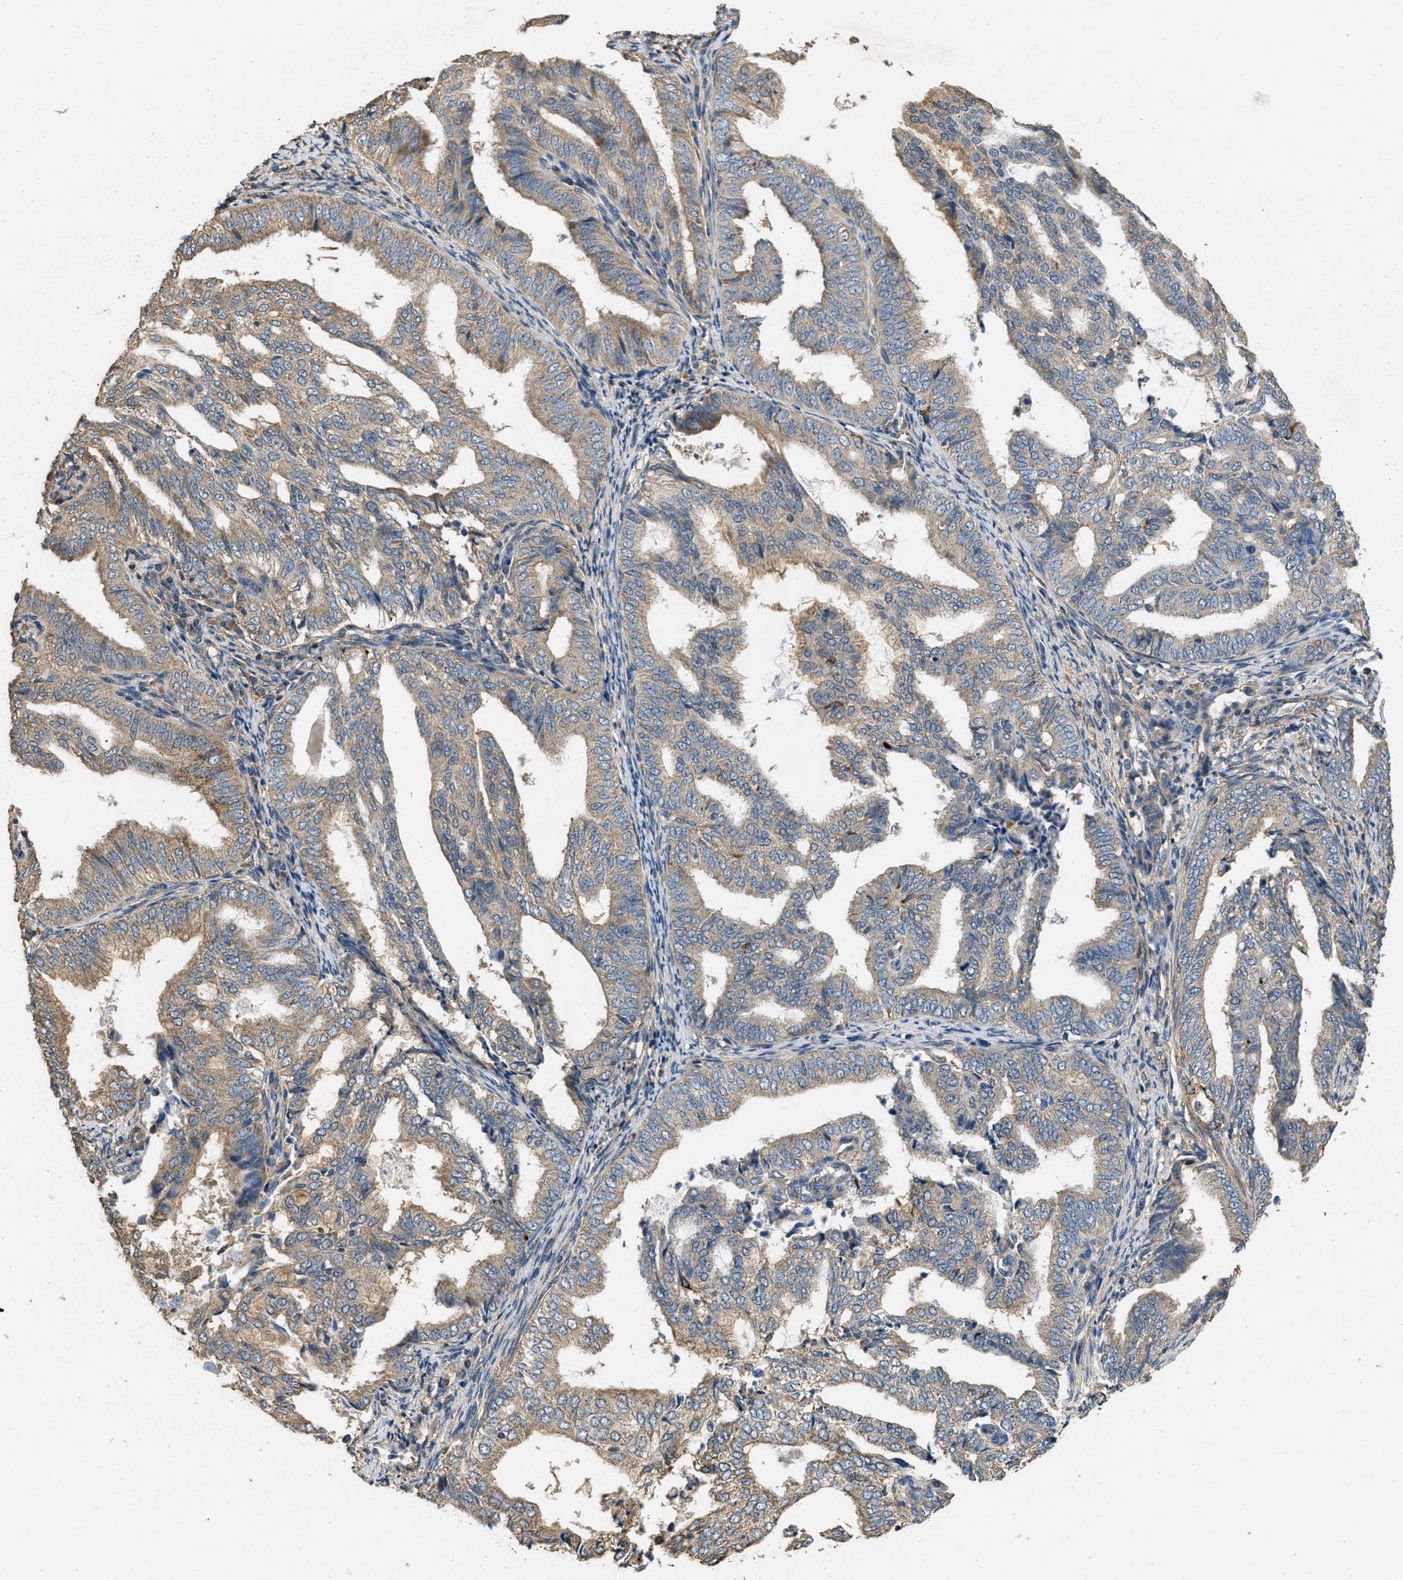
{"staining": {"intensity": "weak", "quantity": ">75%", "location": "cytoplasmic/membranous"}, "tissue": "endometrial cancer", "cell_type": "Tumor cells", "image_type": "cancer", "snomed": [{"axis": "morphology", "description": "Adenocarcinoma, NOS"}, {"axis": "topography", "description": "Endometrium"}], "caption": "High-power microscopy captured an immunohistochemistry (IHC) photomicrograph of endometrial cancer (adenocarcinoma), revealing weak cytoplasmic/membranous positivity in about >75% of tumor cells.", "gene": "THBS2", "patient": {"sex": "female", "age": 58}}